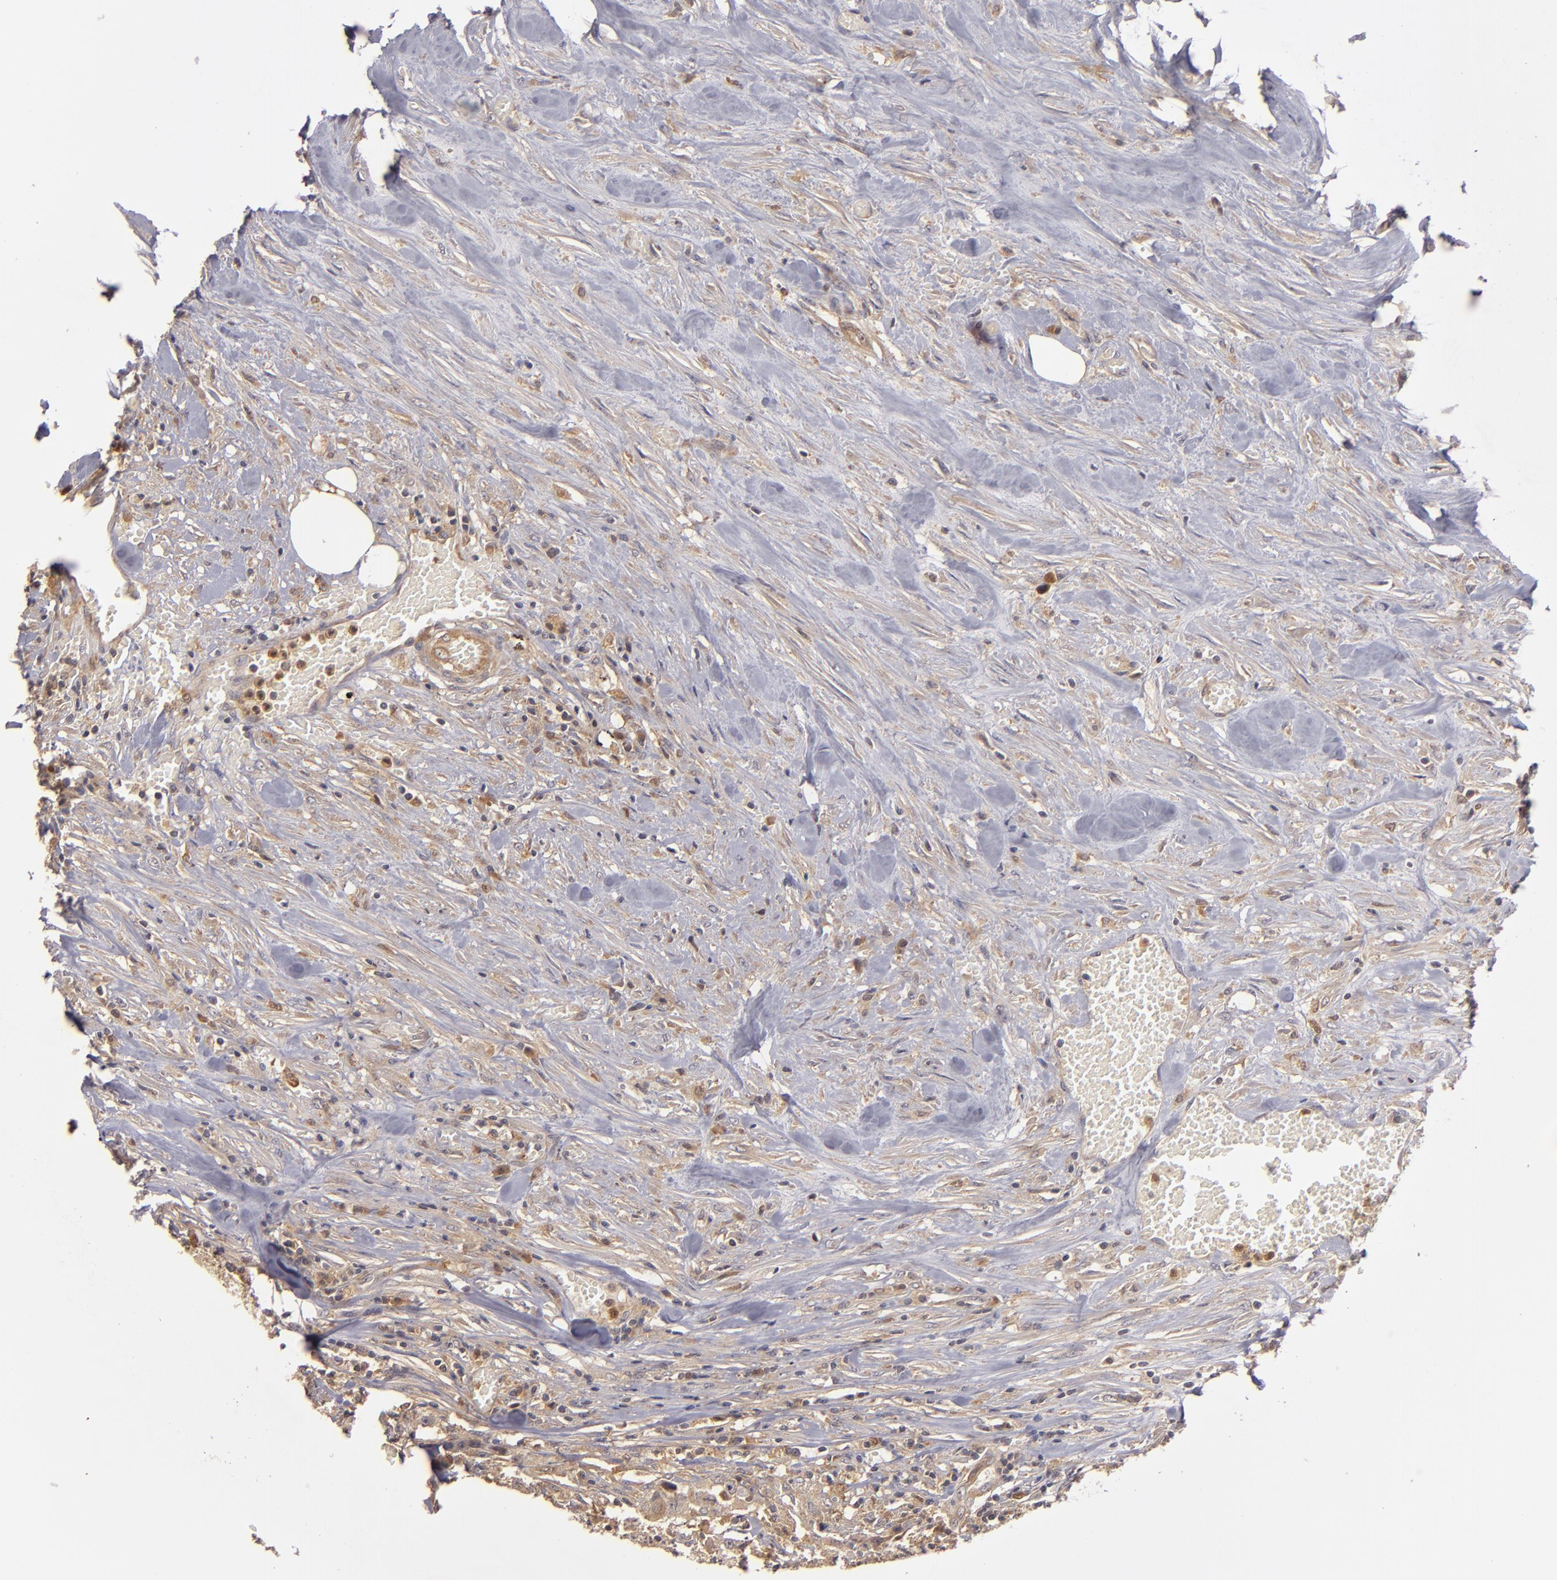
{"staining": {"intensity": "moderate", "quantity": ">75%", "location": "cytoplasmic/membranous"}, "tissue": "urothelial cancer", "cell_type": "Tumor cells", "image_type": "cancer", "snomed": [{"axis": "morphology", "description": "Urothelial carcinoma, High grade"}, {"axis": "topography", "description": "Urinary bladder"}], "caption": "Immunohistochemistry (DAB) staining of human high-grade urothelial carcinoma exhibits moderate cytoplasmic/membranous protein staining in approximately >75% of tumor cells.", "gene": "PRKCD", "patient": {"sex": "male", "age": 74}}